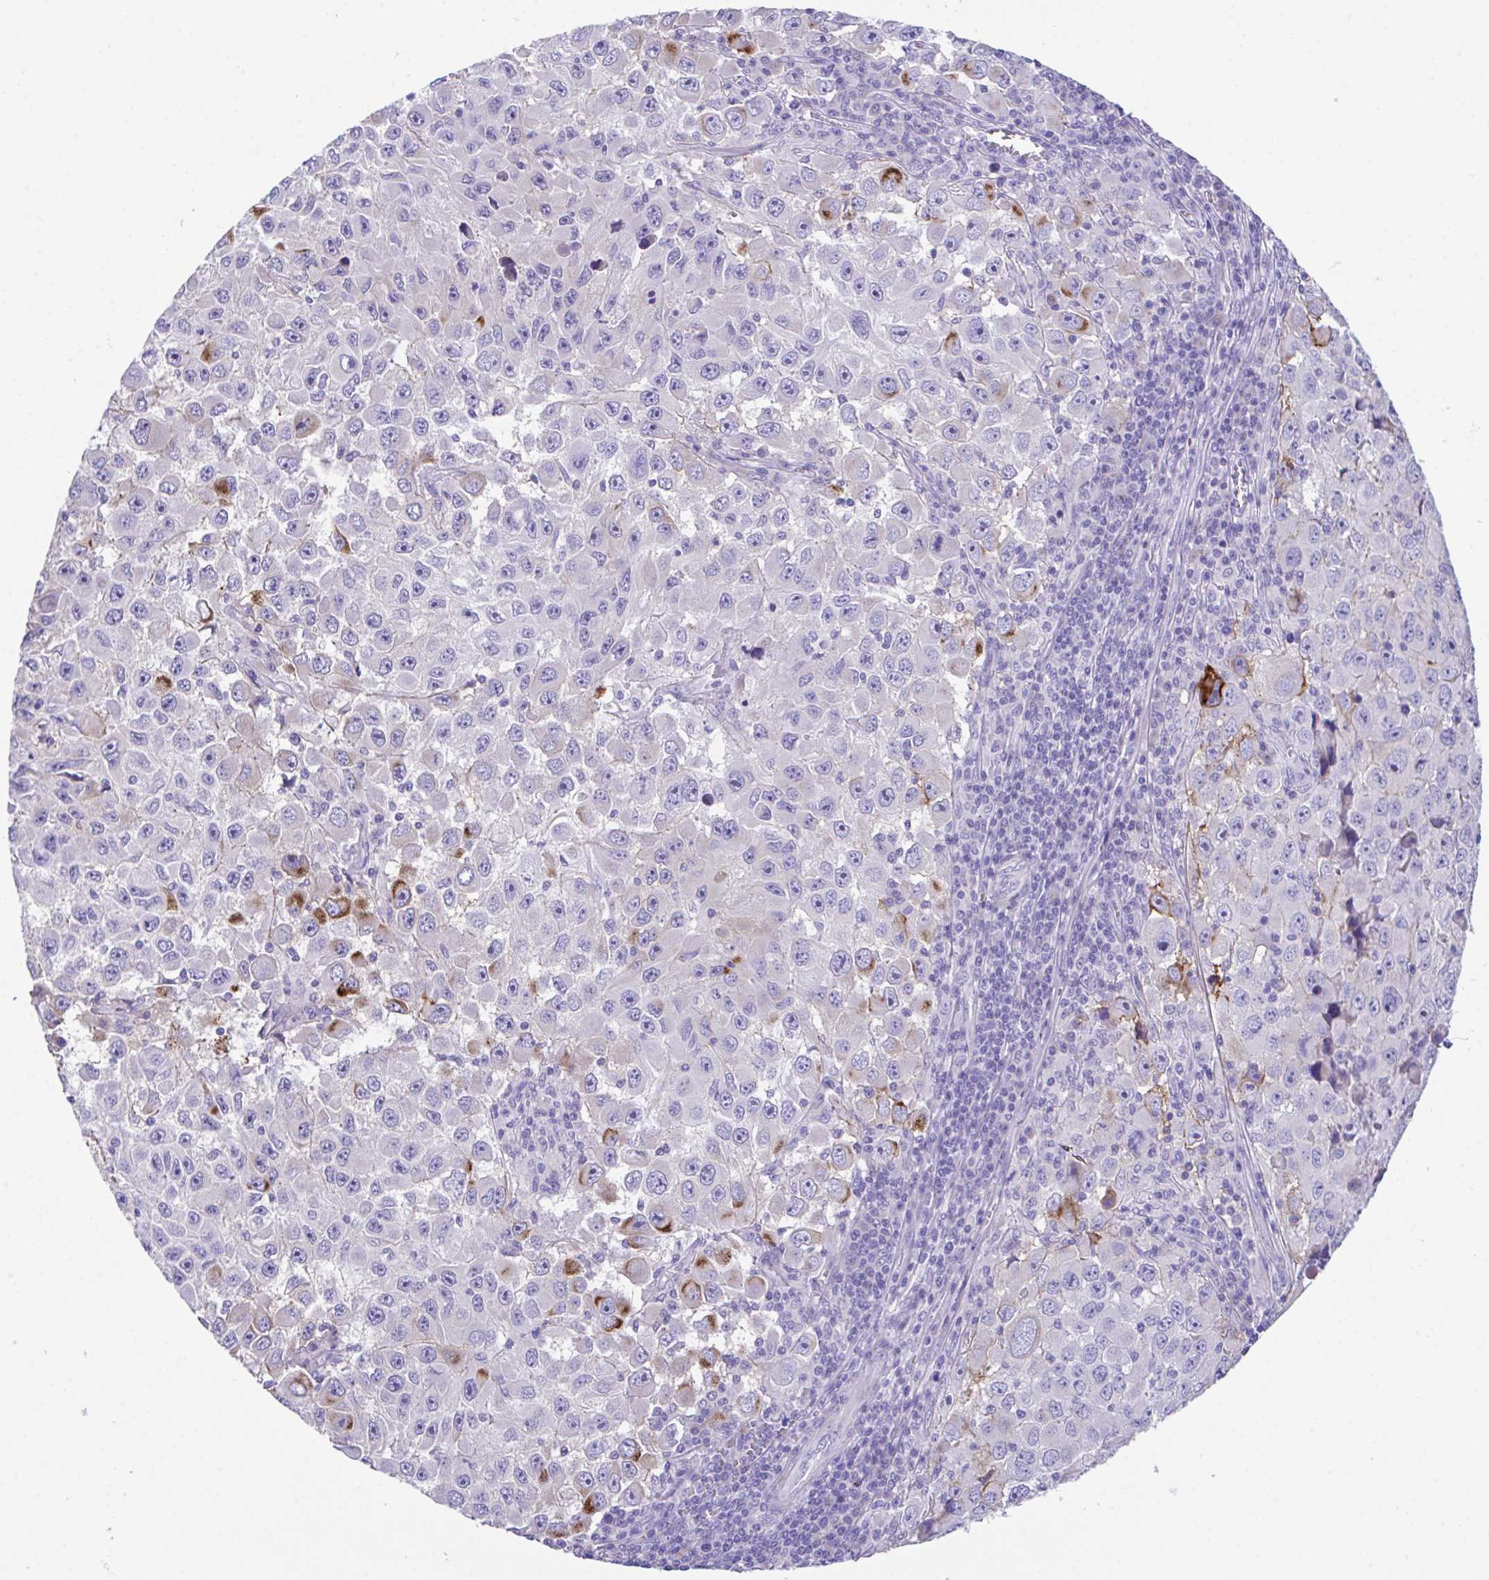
{"staining": {"intensity": "strong", "quantity": "<25%", "location": "cytoplasmic/membranous"}, "tissue": "melanoma", "cell_type": "Tumor cells", "image_type": "cancer", "snomed": [{"axis": "morphology", "description": "Malignant melanoma, Metastatic site"}, {"axis": "topography", "description": "Lymph node"}], "caption": "Brown immunohistochemical staining in human malignant melanoma (metastatic site) demonstrates strong cytoplasmic/membranous expression in about <25% of tumor cells. (Brightfield microscopy of DAB IHC at high magnification).", "gene": "SLC16A6", "patient": {"sex": "female", "age": 67}}